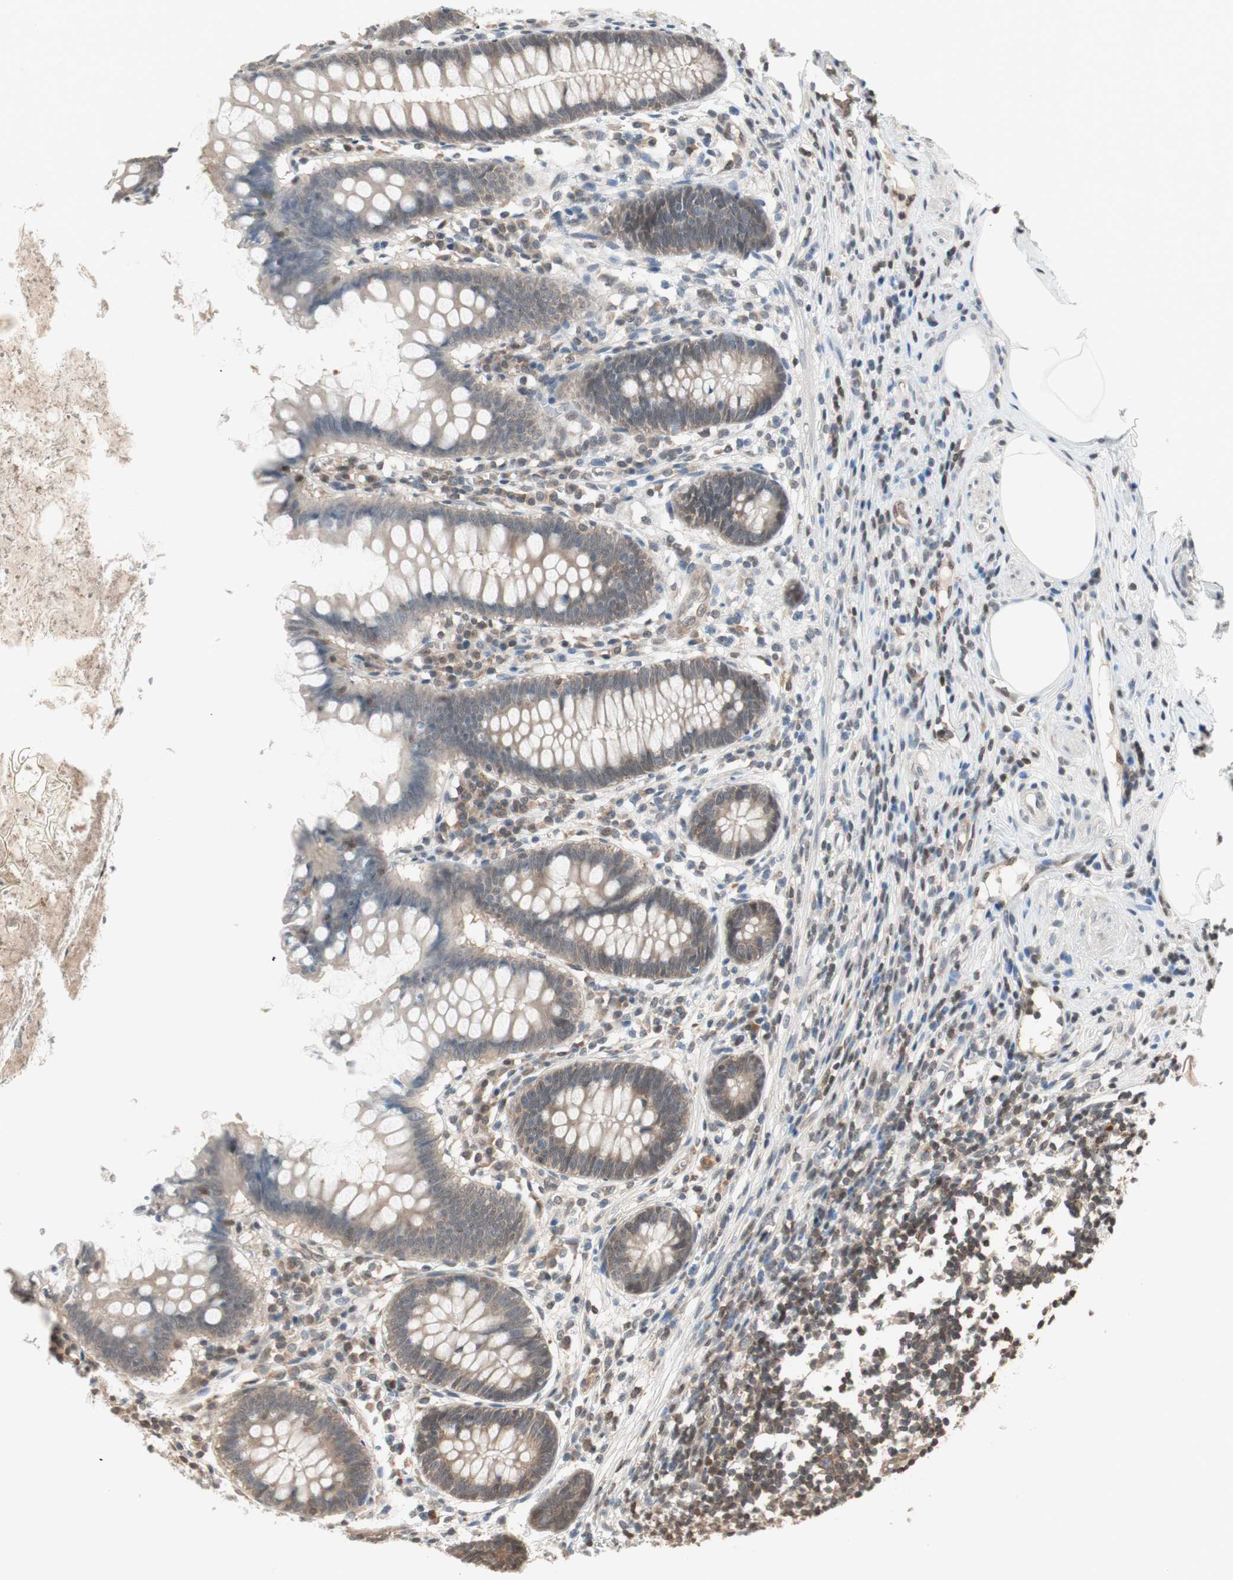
{"staining": {"intensity": "moderate", "quantity": ">75%", "location": "cytoplasmic/membranous"}, "tissue": "appendix", "cell_type": "Glandular cells", "image_type": "normal", "snomed": [{"axis": "morphology", "description": "Normal tissue, NOS"}, {"axis": "topography", "description": "Appendix"}], "caption": "About >75% of glandular cells in normal appendix exhibit moderate cytoplasmic/membranous protein positivity as visualized by brown immunohistochemical staining.", "gene": "UBE2I", "patient": {"sex": "female", "age": 50}}